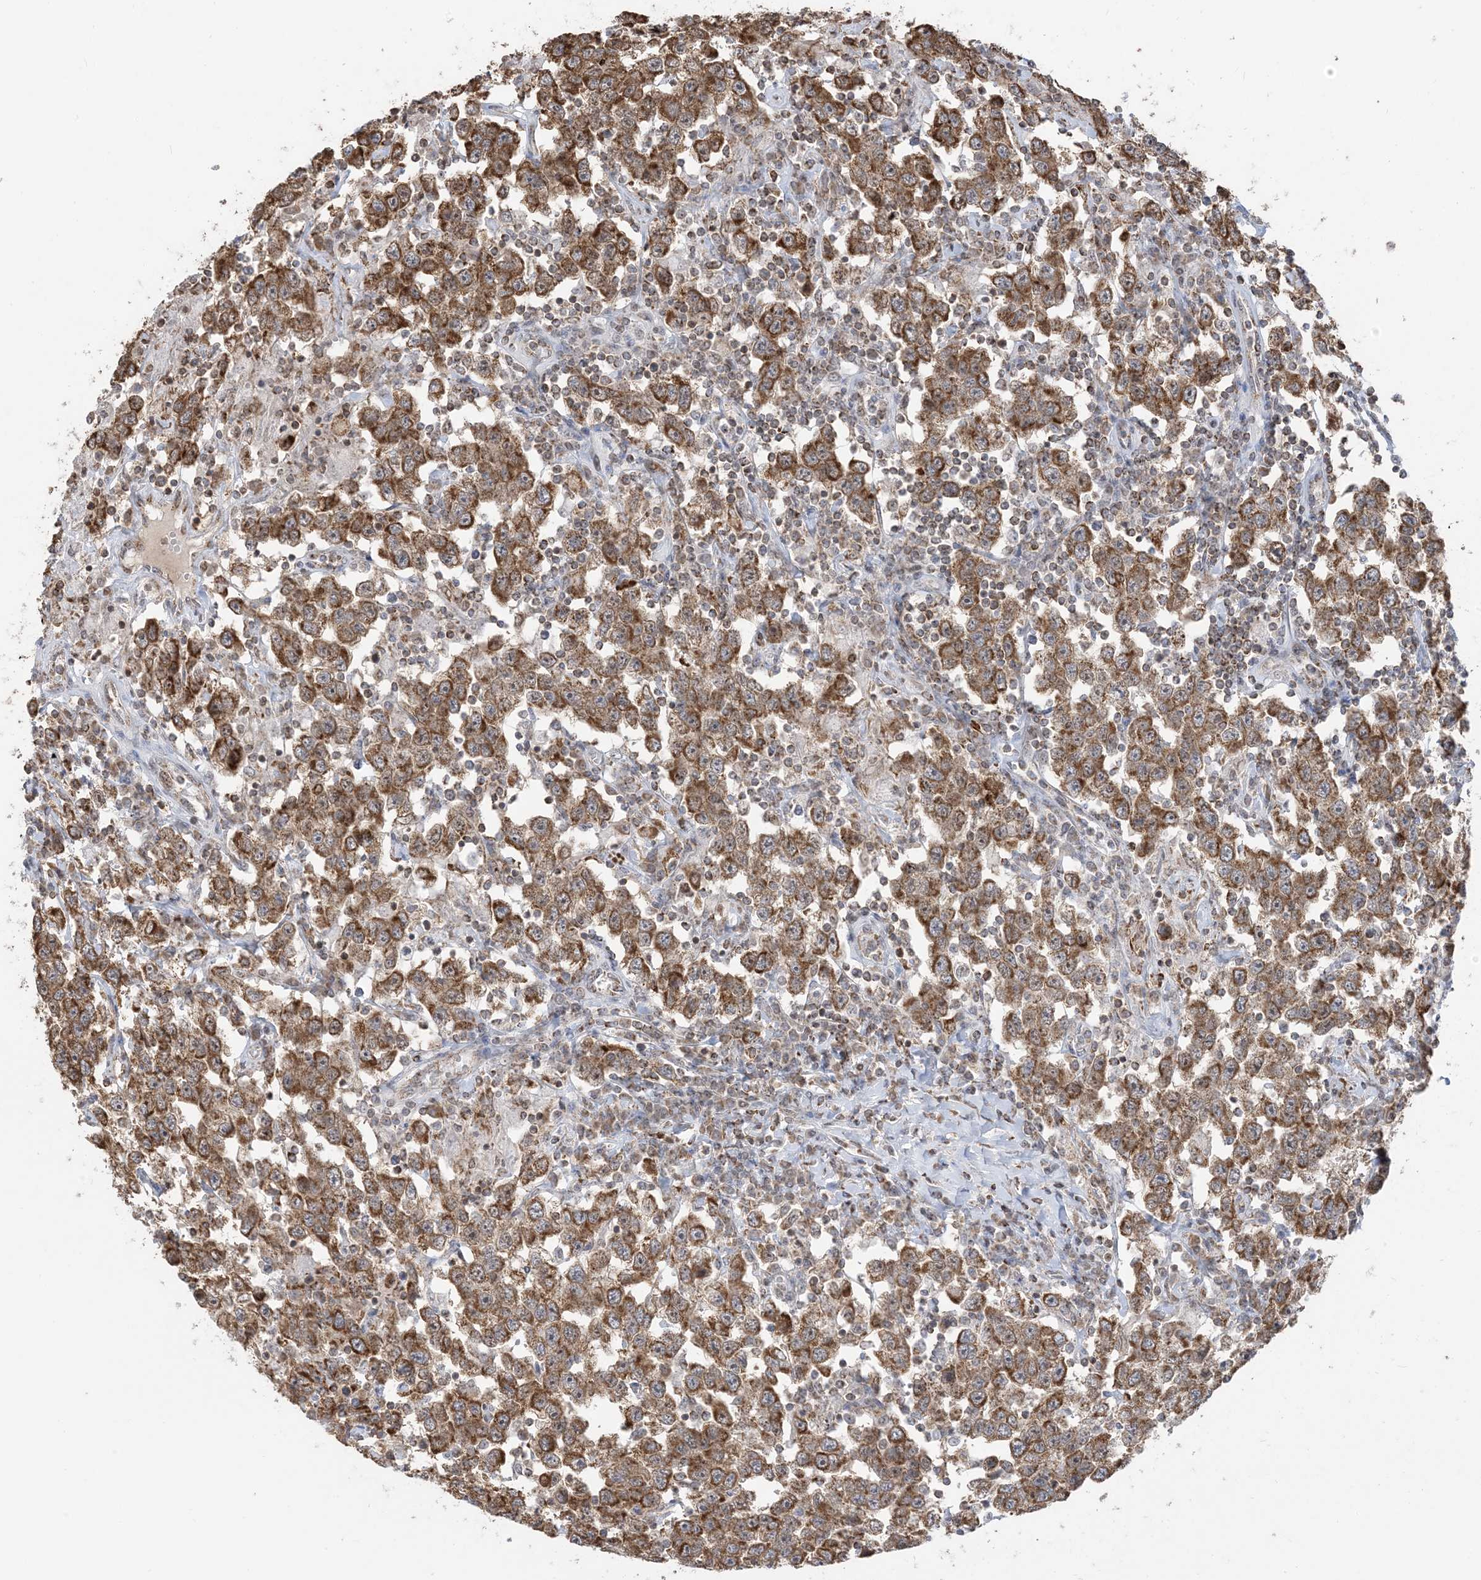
{"staining": {"intensity": "strong", "quantity": ">75%", "location": "cytoplasmic/membranous"}, "tissue": "testis cancer", "cell_type": "Tumor cells", "image_type": "cancer", "snomed": [{"axis": "morphology", "description": "Seminoma, NOS"}, {"axis": "topography", "description": "Testis"}], "caption": "Seminoma (testis) tissue shows strong cytoplasmic/membranous staining in about >75% of tumor cells", "gene": "MAPKBP1", "patient": {"sex": "male", "age": 41}}